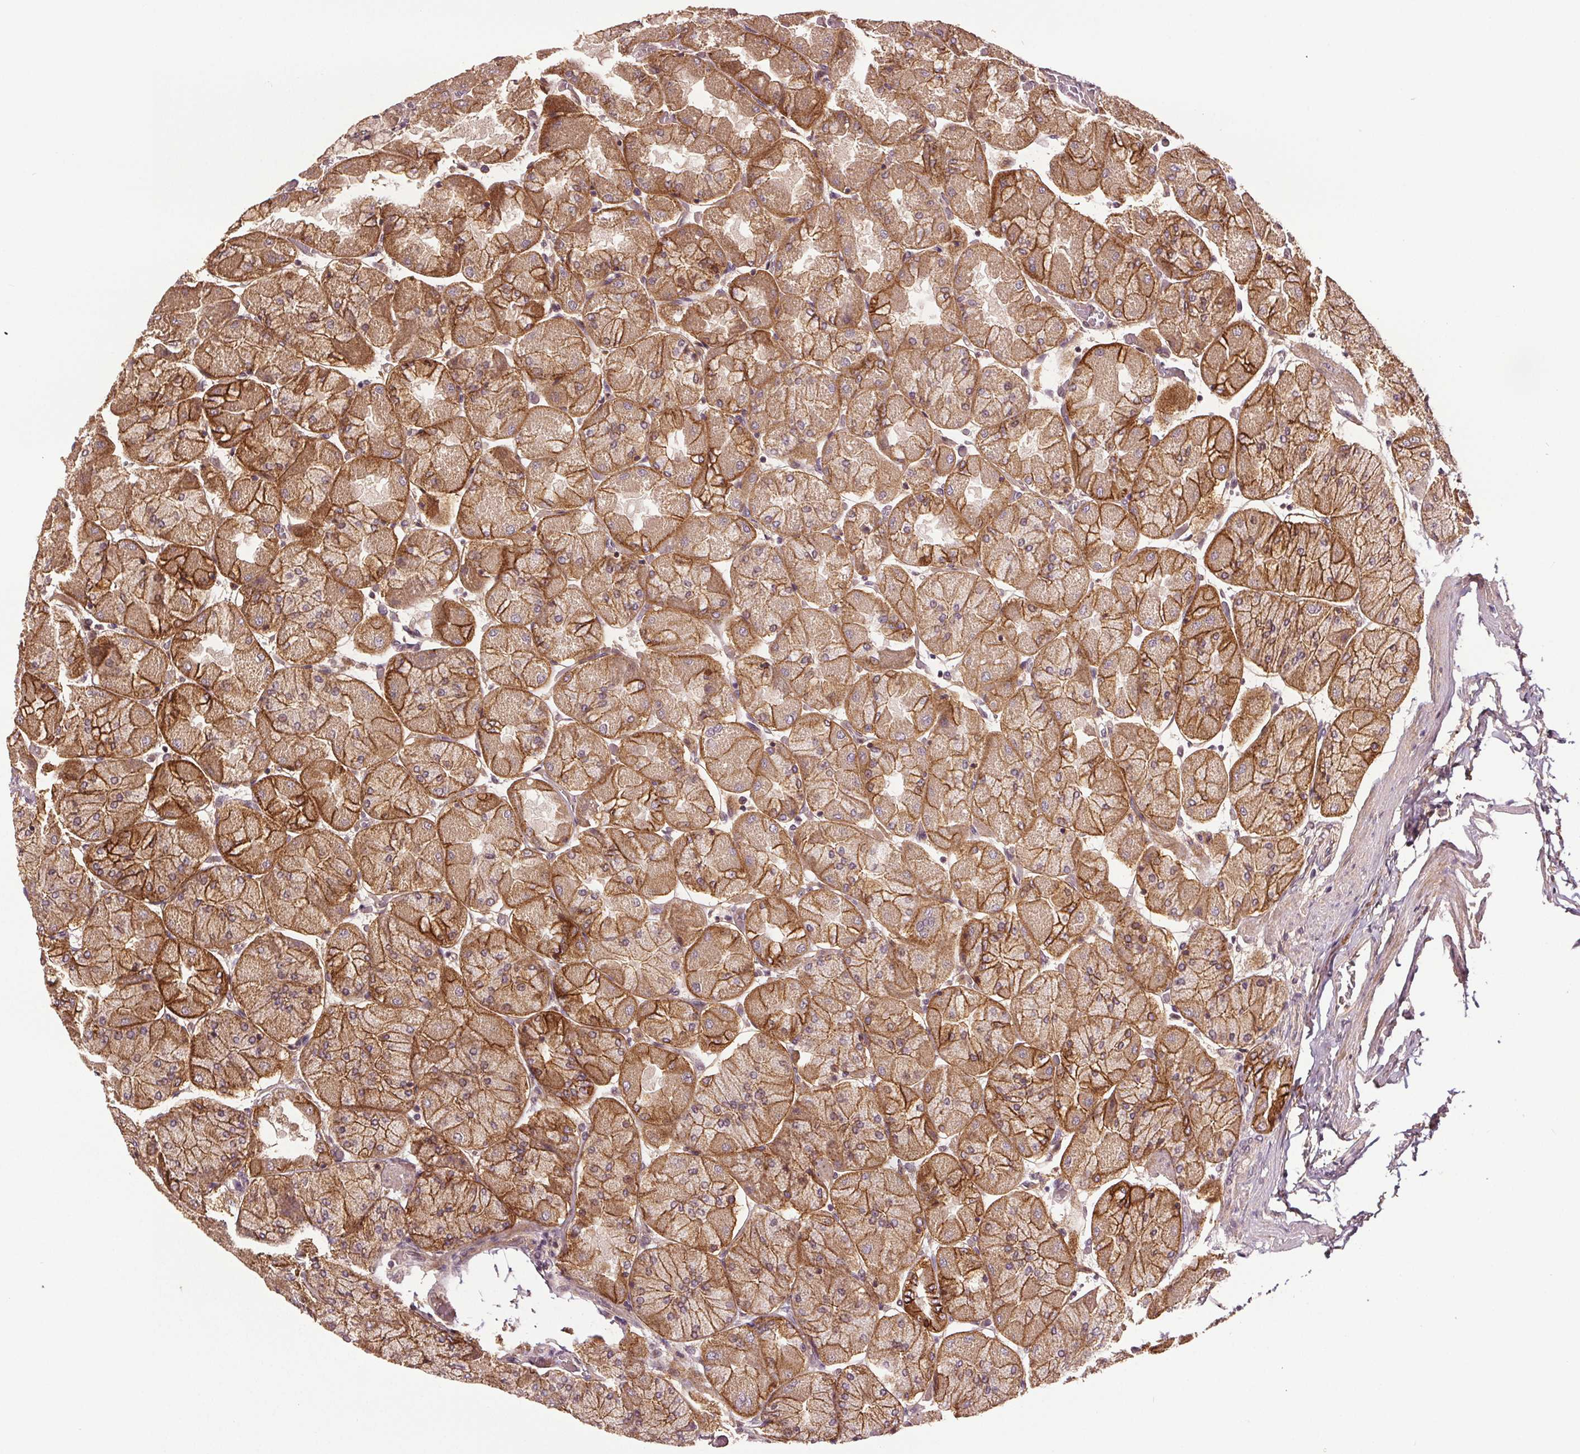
{"staining": {"intensity": "moderate", "quantity": ">75%", "location": "cytoplasmic/membranous"}, "tissue": "stomach", "cell_type": "Glandular cells", "image_type": "normal", "snomed": [{"axis": "morphology", "description": "Normal tissue, NOS"}, {"axis": "topography", "description": "Stomach"}], "caption": "Unremarkable stomach displays moderate cytoplasmic/membranous expression in about >75% of glandular cells, visualized by immunohistochemistry.", "gene": "EPHB3", "patient": {"sex": "female", "age": 61}}